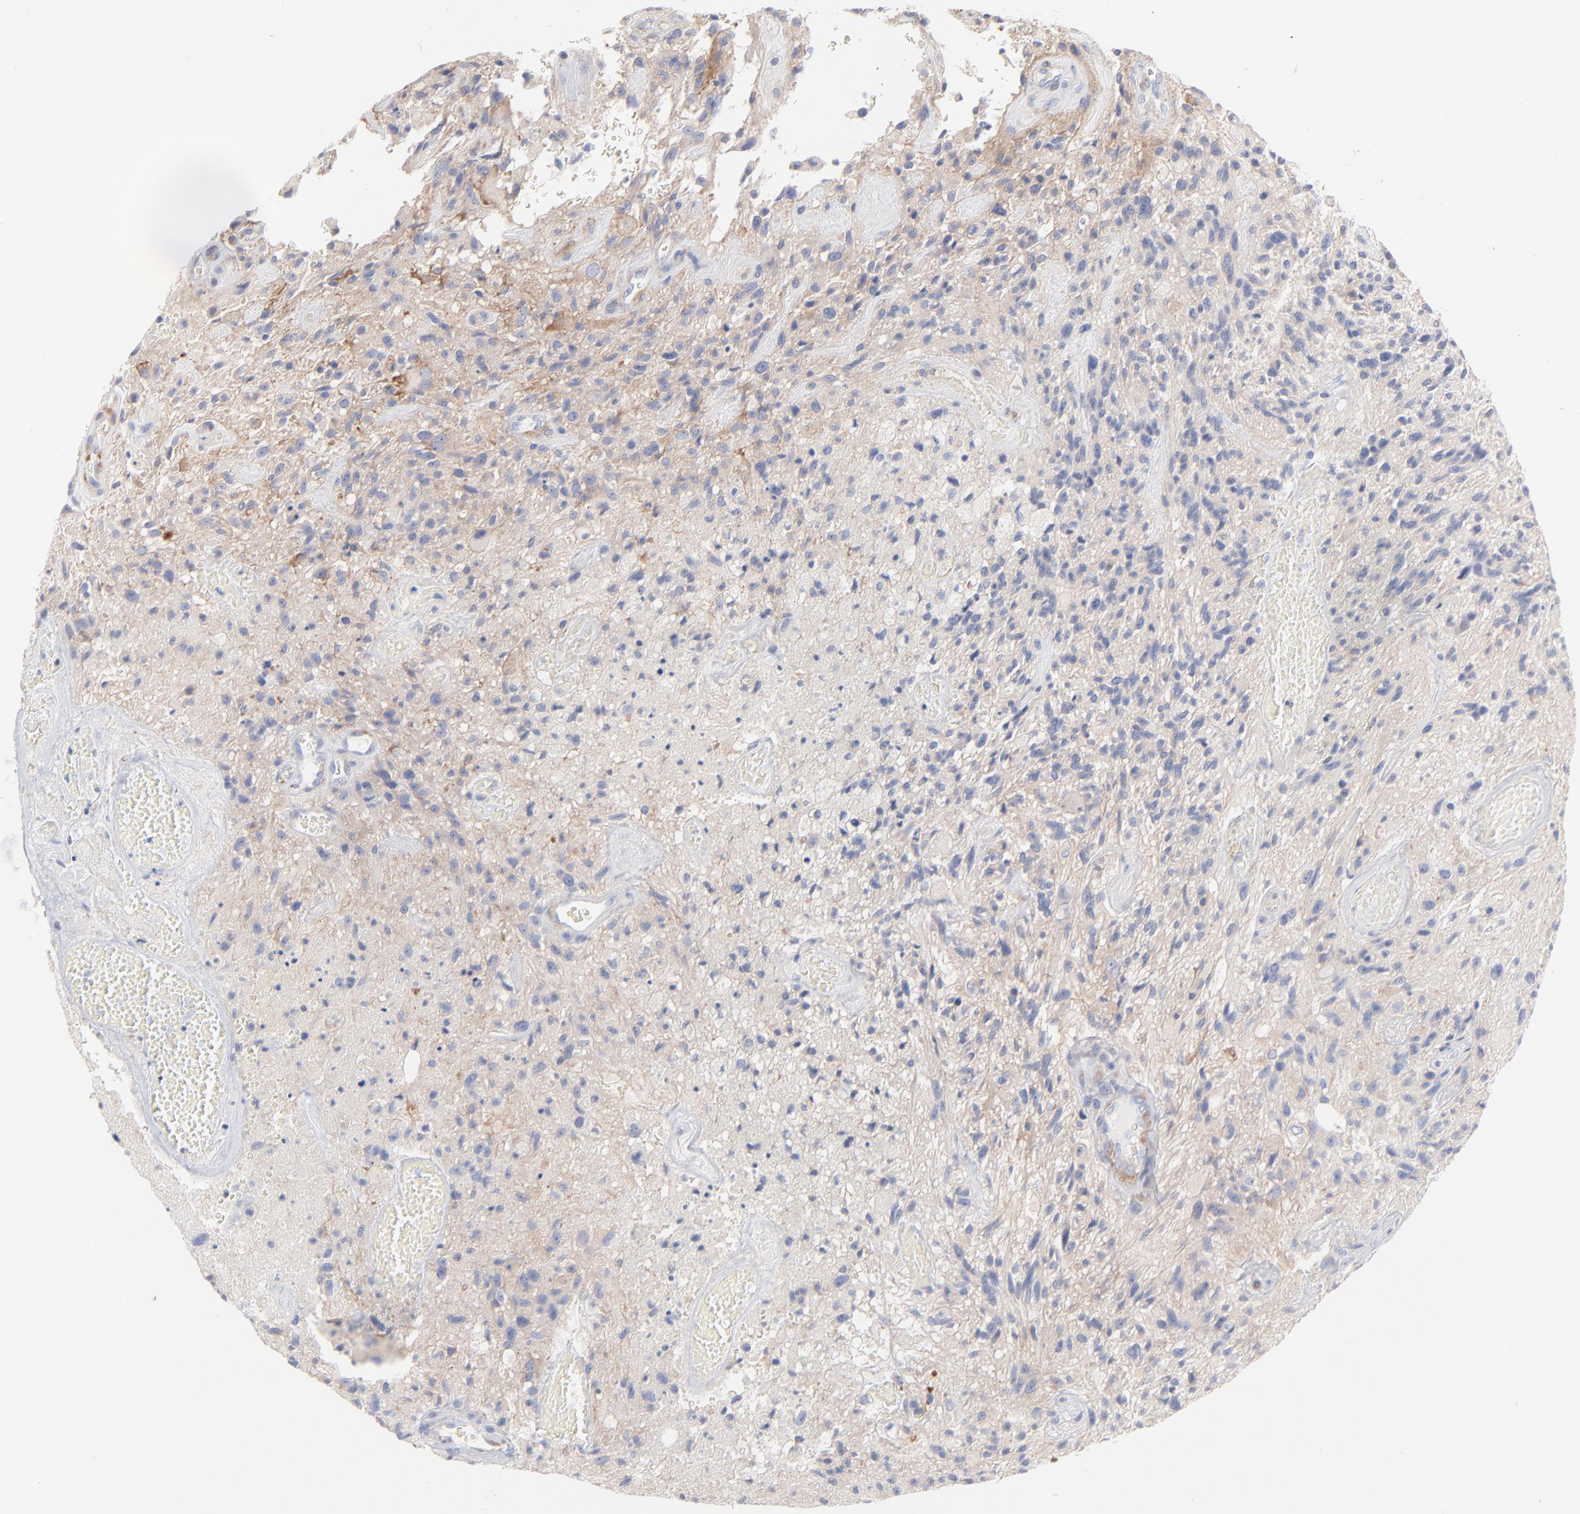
{"staining": {"intensity": "negative", "quantity": "none", "location": "none"}, "tissue": "glioma", "cell_type": "Tumor cells", "image_type": "cancer", "snomed": [{"axis": "morphology", "description": "Normal tissue, NOS"}, {"axis": "morphology", "description": "Glioma, malignant, High grade"}, {"axis": "topography", "description": "Cerebral cortex"}], "caption": "High magnification brightfield microscopy of malignant high-grade glioma stained with DAB (brown) and counterstained with hematoxylin (blue): tumor cells show no significant expression.", "gene": "SEPTIN6", "patient": {"sex": "male", "age": 75}}